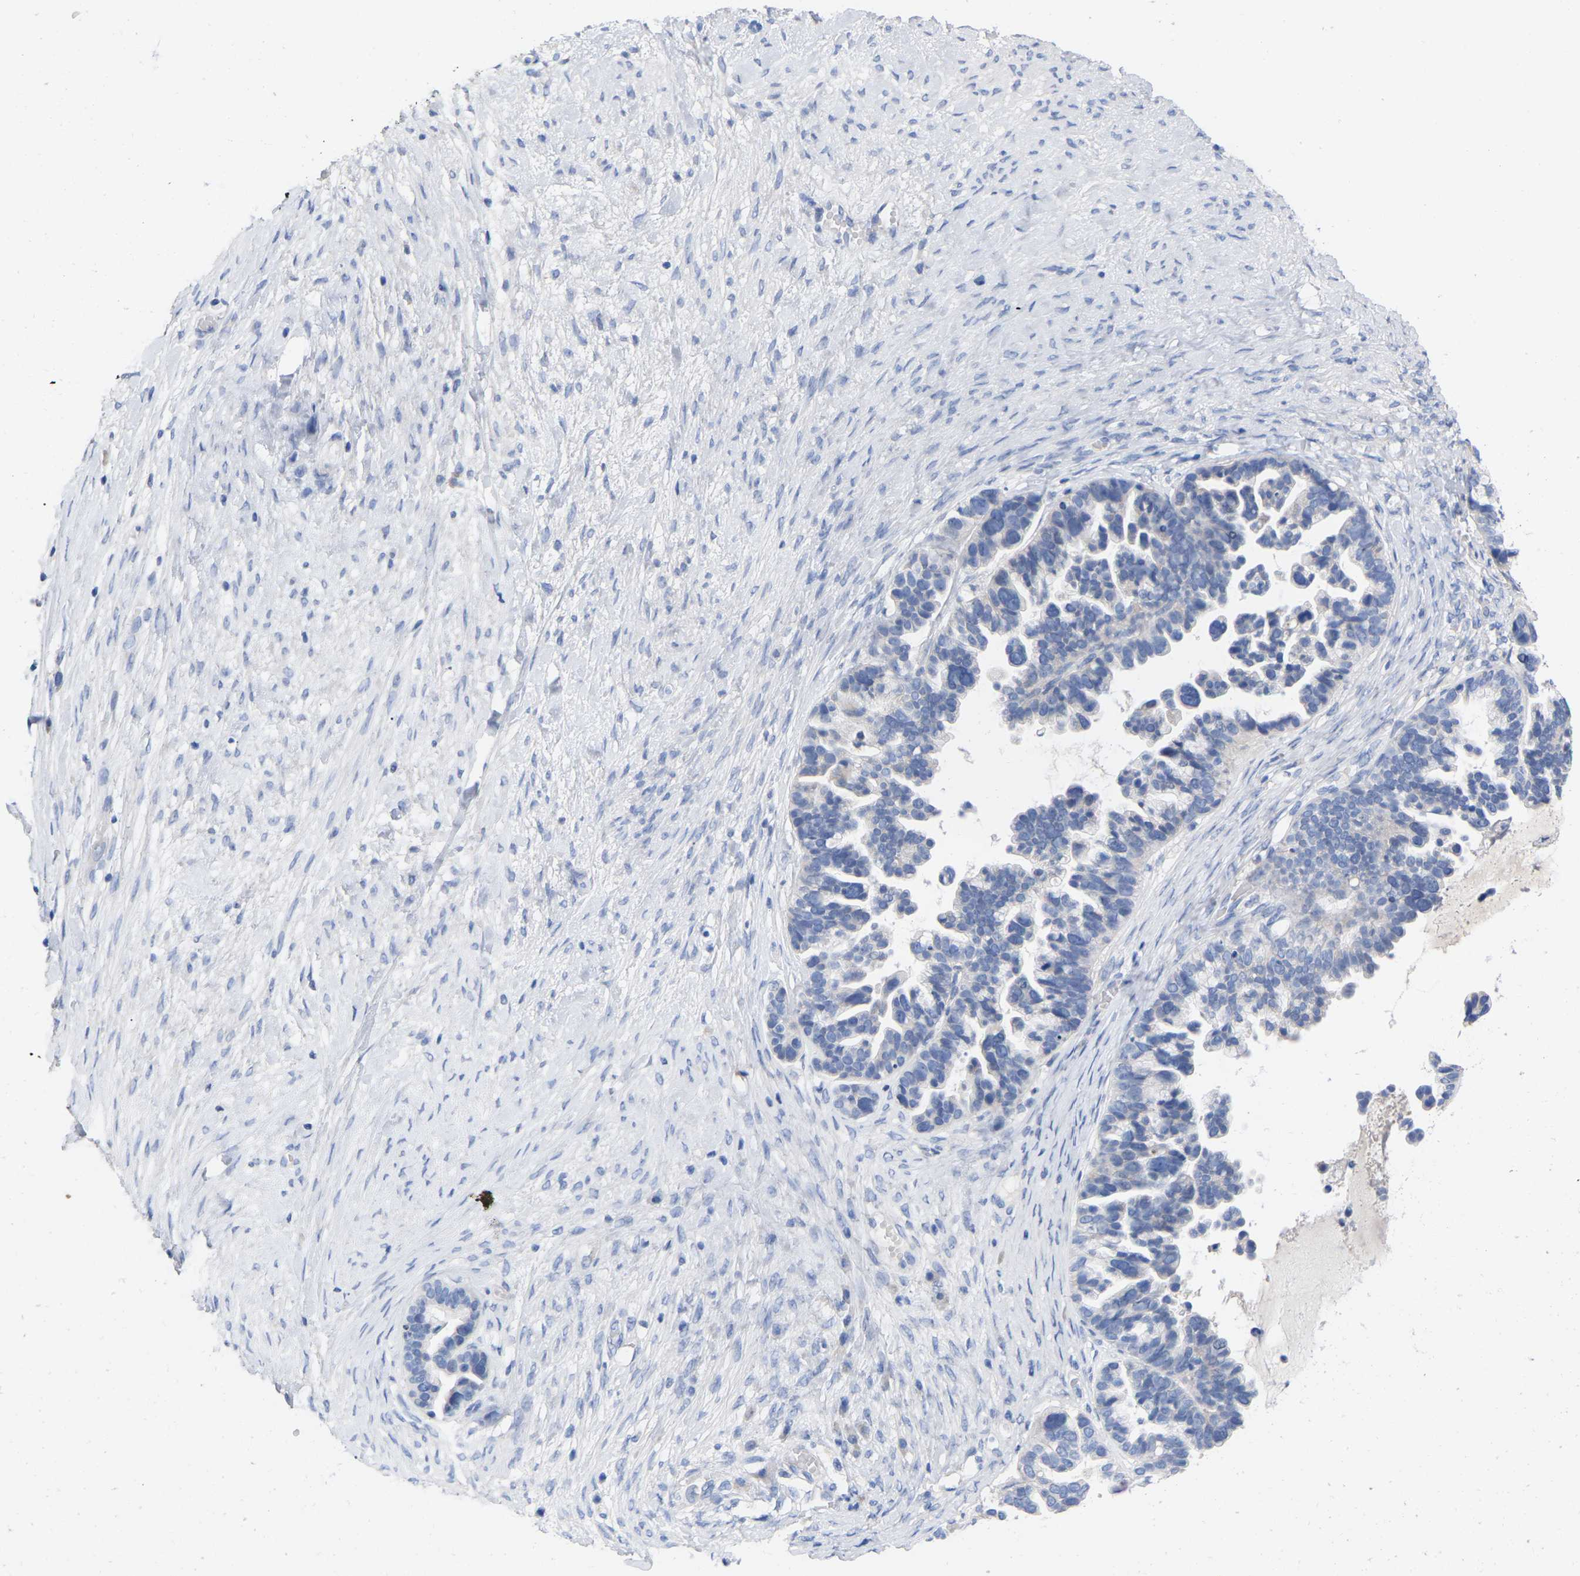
{"staining": {"intensity": "negative", "quantity": "none", "location": "none"}, "tissue": "ovarian cancer", "cell_type": "Tumor cells", "image_type": "cancer", "snomed": [{"axis": "morphology", "description": "Cystadenocarcinoma, serous, NOS"}, {"axis": "topography", "description": "Ovary"}], "caption": "High power microscopy image of an immunohistochemistry (IHC) photomicrograph of ovarian cancer (serous cystadenocarcinoma), revealing no significant expression in tumor cells.", "gene": "HAPLN1", "patient": {"sex": "female", "age": 56}}